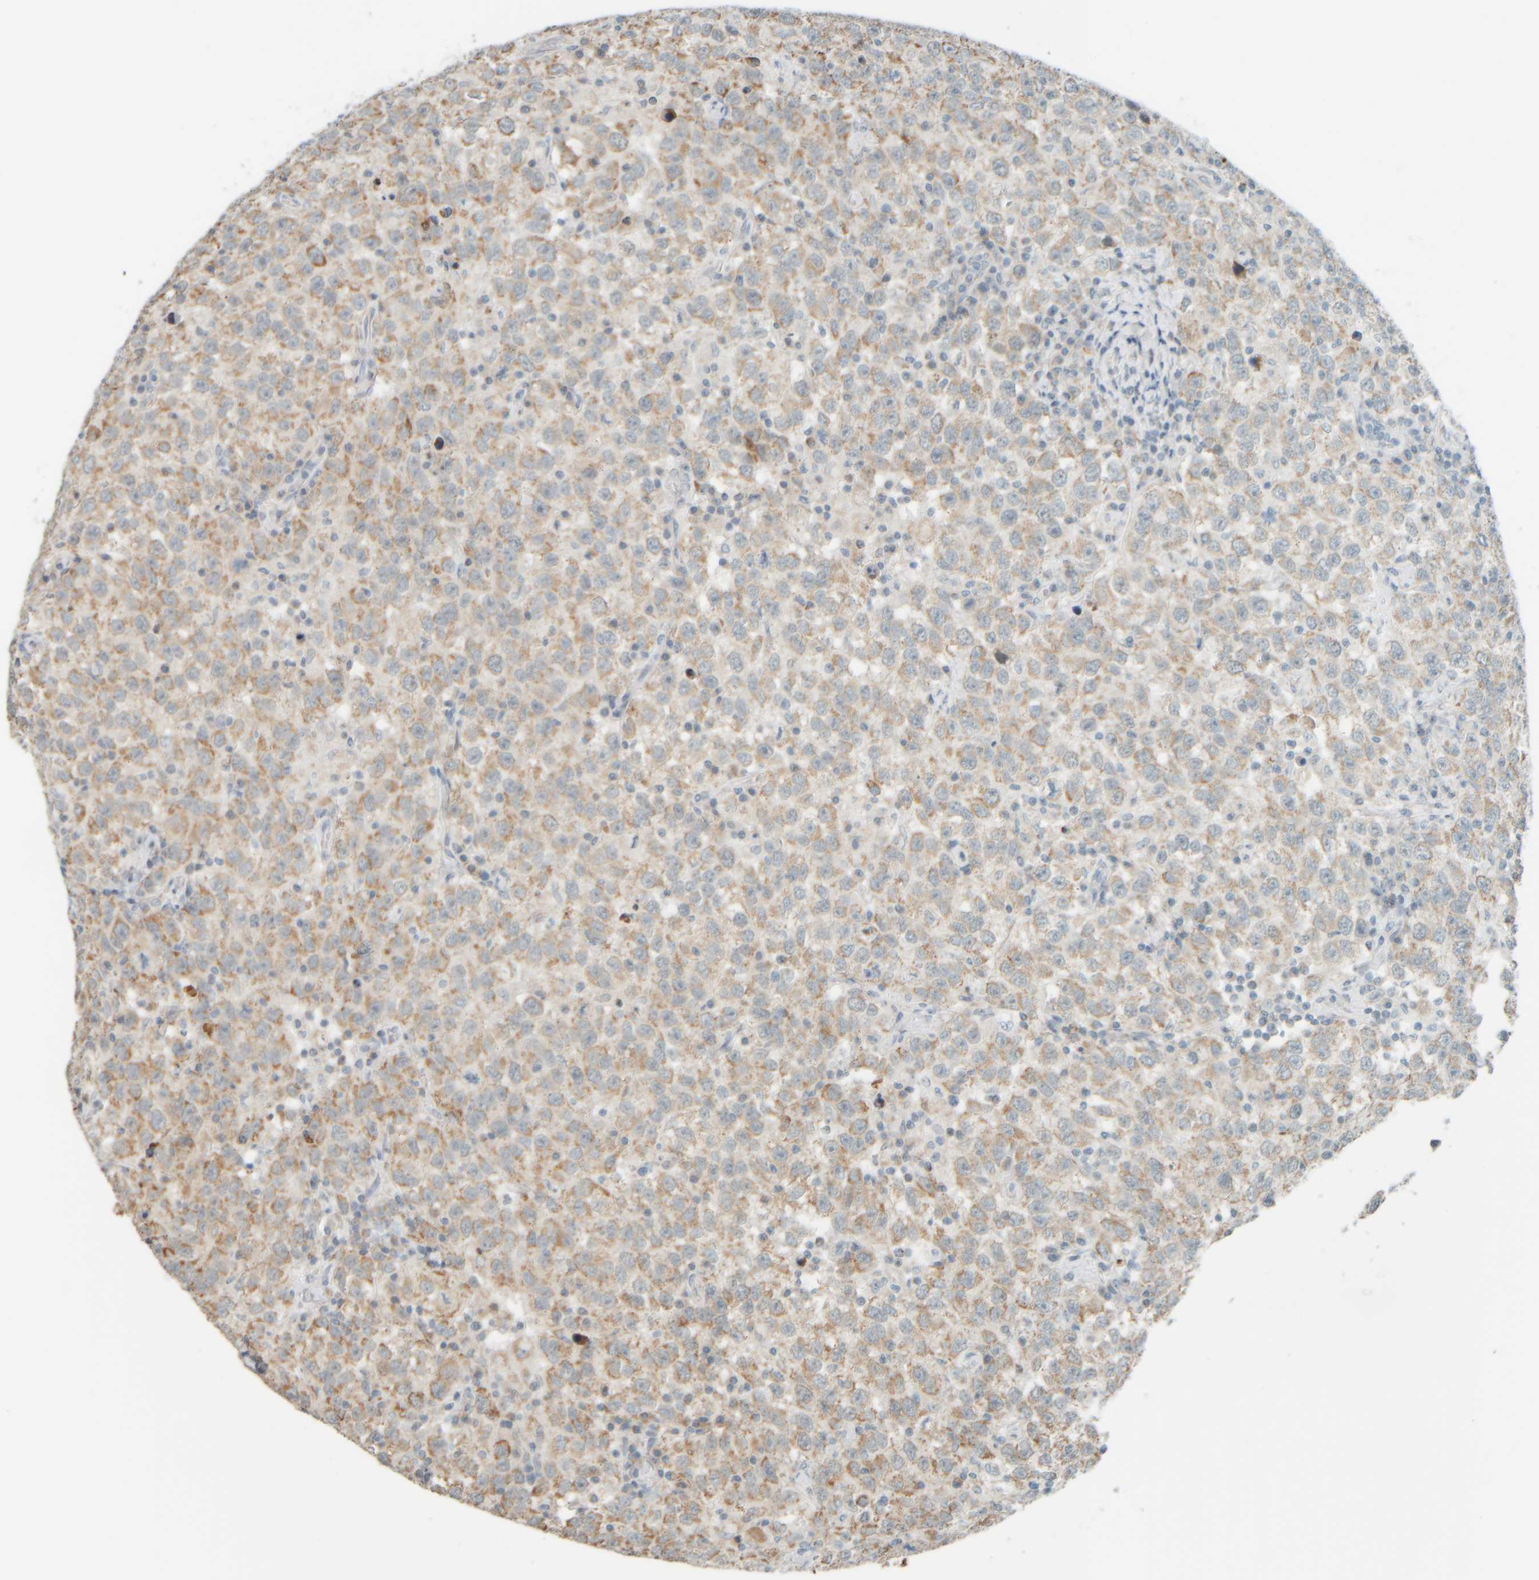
{"staining": {"intensity": "moderate", "quantity": ">75%", "location": "cytoplasmic/membranous"}, "tissue": "testis cancer", "cell_type": "Tumor cells", "image_type": "cancer", "snomed": [{"axis": "morphology", "description": "Seminoma, NOS"}, {"axis": "topography", "description": "Testis"}], "caption": "The micrograph shows a brown stain indicating the presence of a protein in the cytoplasmic/membranous of tumor cells in seminoma (testis).", "gene": "PTGES3L-AARSD1", "patient": {"sex": "male", "age": 41}}